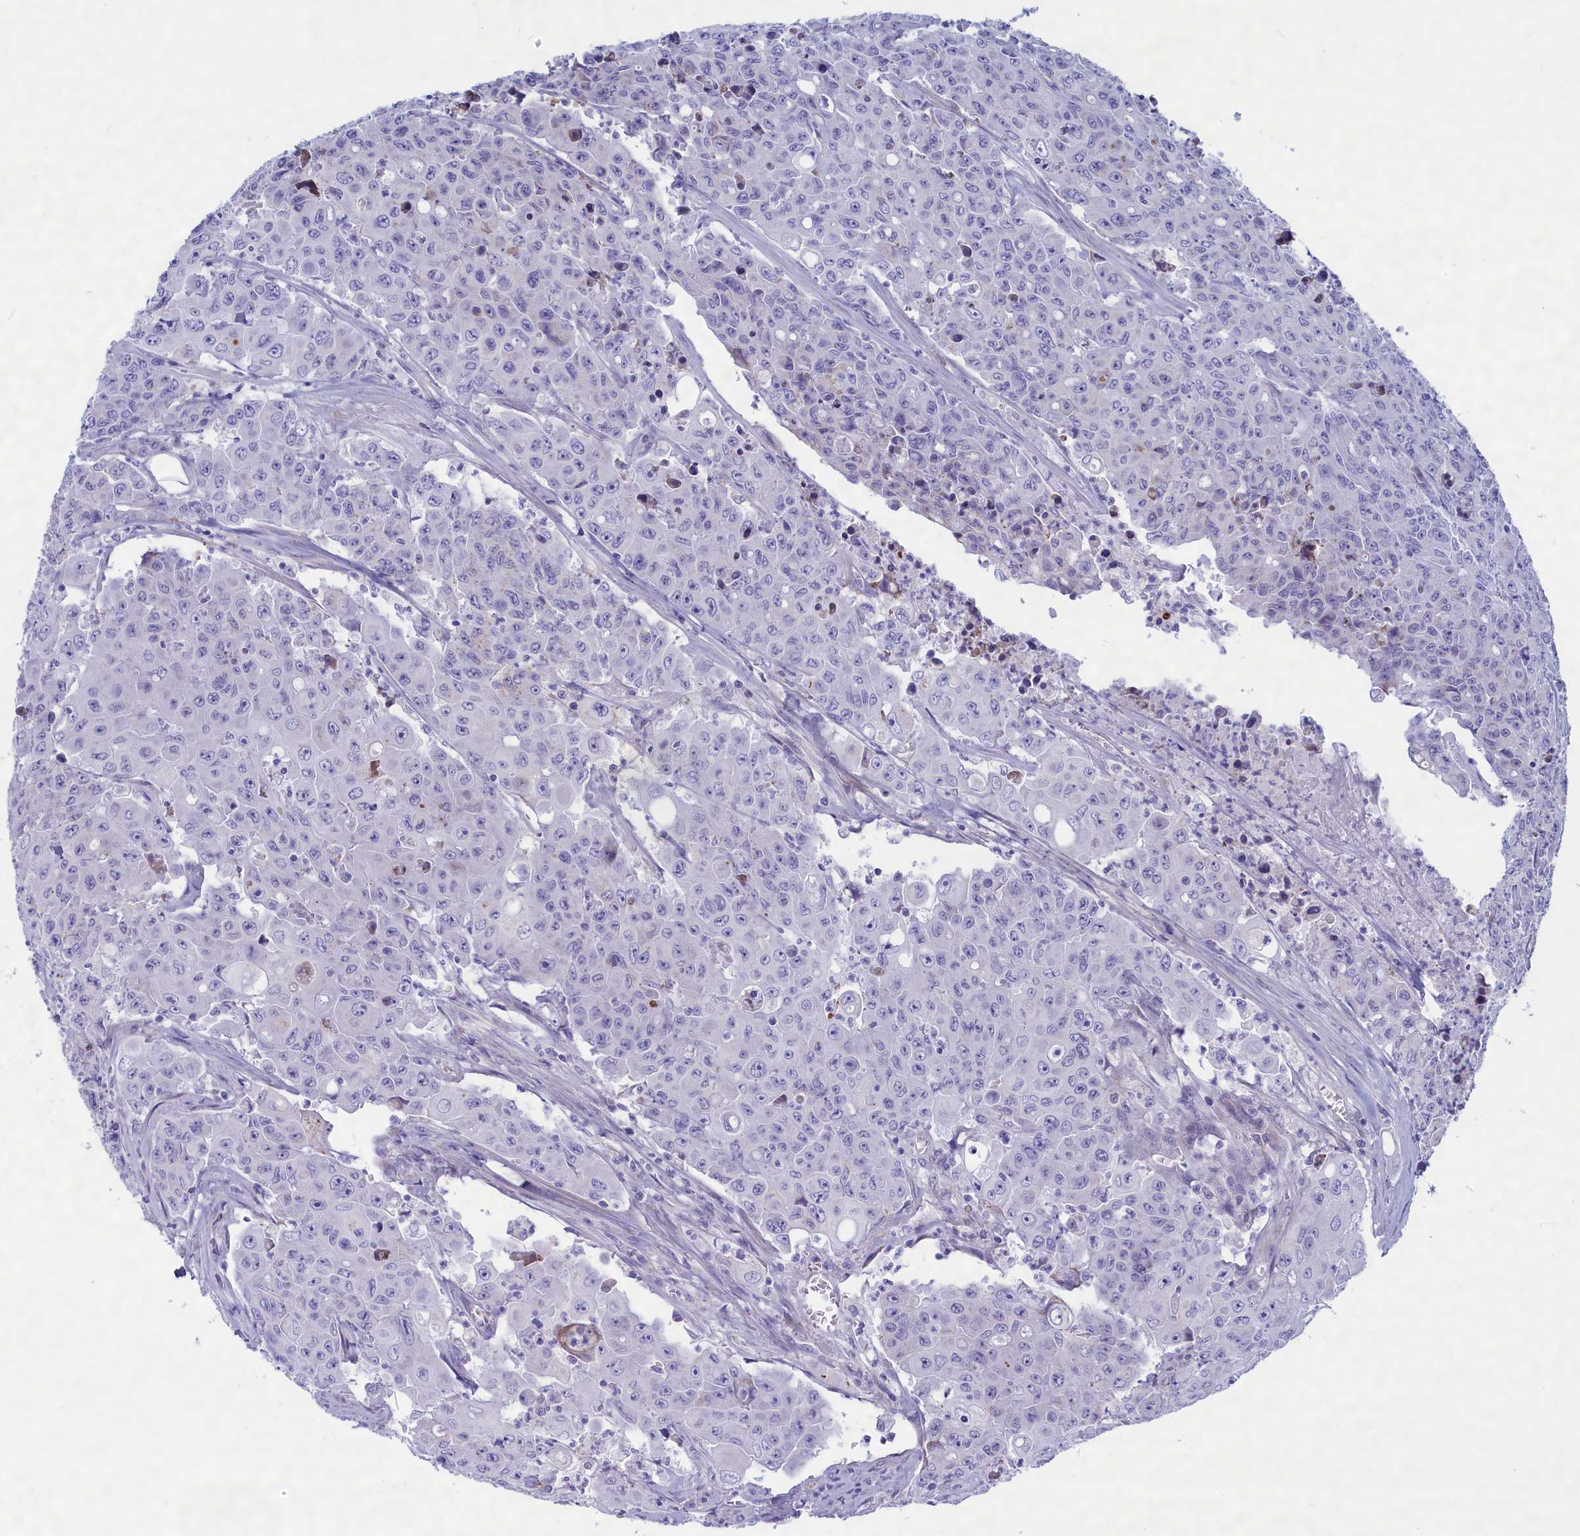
{"staining": {"intensity": "moderate", "quantity": "<25%", "location": "cytoplasmic/membranous"}, "tissue": "colorectal cancer", "cell_type": "Tumor cells", "image_type": "cancer", "snomed": [{"axis": "morphology", "description": "Adenocarcinoma, NOS"}, {"axis": "topography", "description": "Colon"}], "caption": "Protein staining shows moderate cytoplasmic/membranous expression in about <25% of tumor cells in colorectal cancer. (DAB IHC, brown staining for protein, blue staining for nuclei).", "gene": "MPV17L2", "patient": {"sex": "male", "age": 51}}